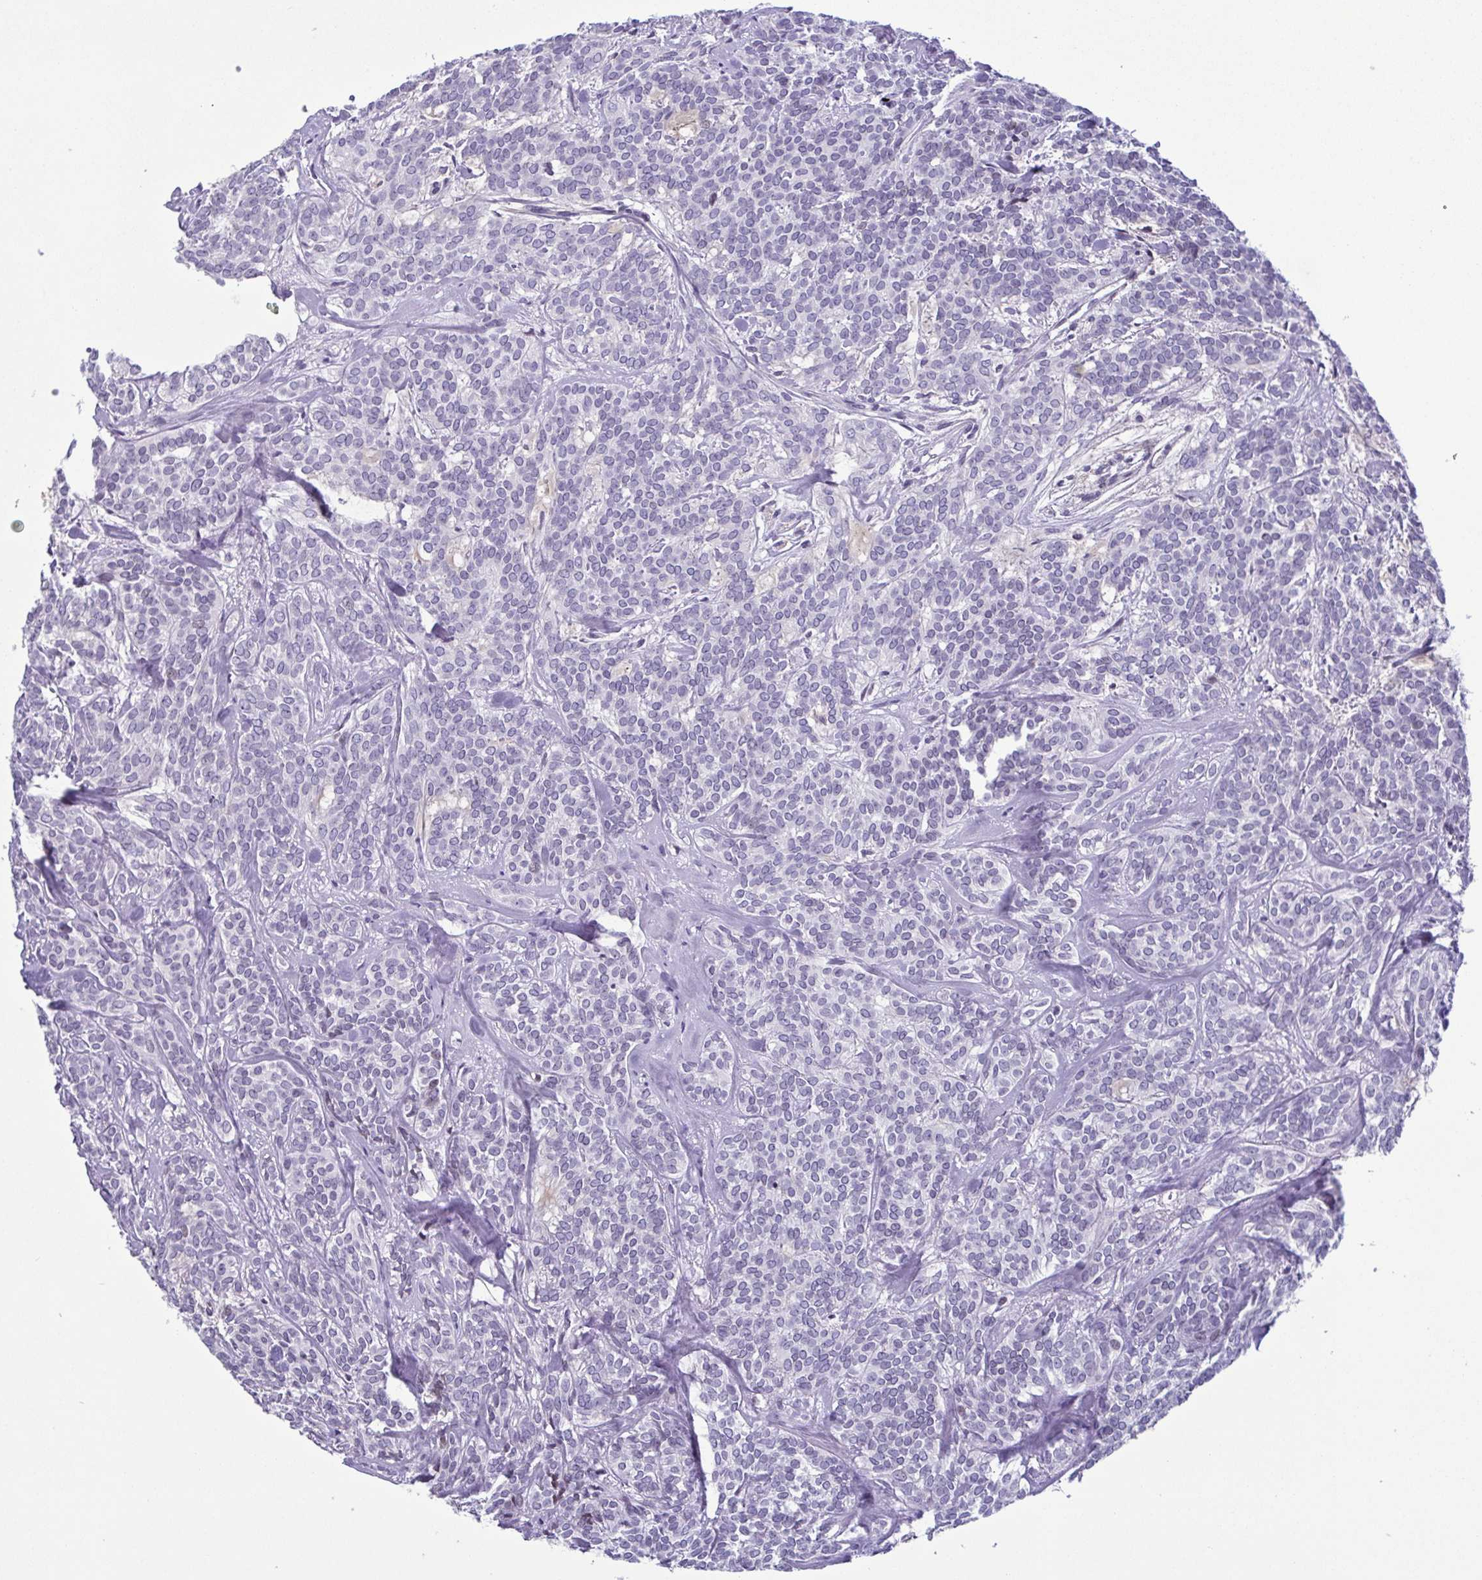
{"staining": {"intensity": "negative", "quantity": "none", "location": "none"}, "tissue": "head and neck cancer", "cell_type": "Tumor cells", "image_type": "cancer", "snomed": [{"axis": "morphology", "description": "Adenocarcinoma, NOS"}, {"axis": "topography", "description": "Head-Neck"}], "caption": "An image of head and neck adenocarcinoma stained for a protein demonstrates no brown staining in tumor cells. Brightfield microscopy of IHC stained with DAB (3,3'-diaminobenzidine) (brown) and hematoxylin (blue), captured at high magnification.", "gene": "IRF1", "patient": {"sex": "female", "age": 57}}